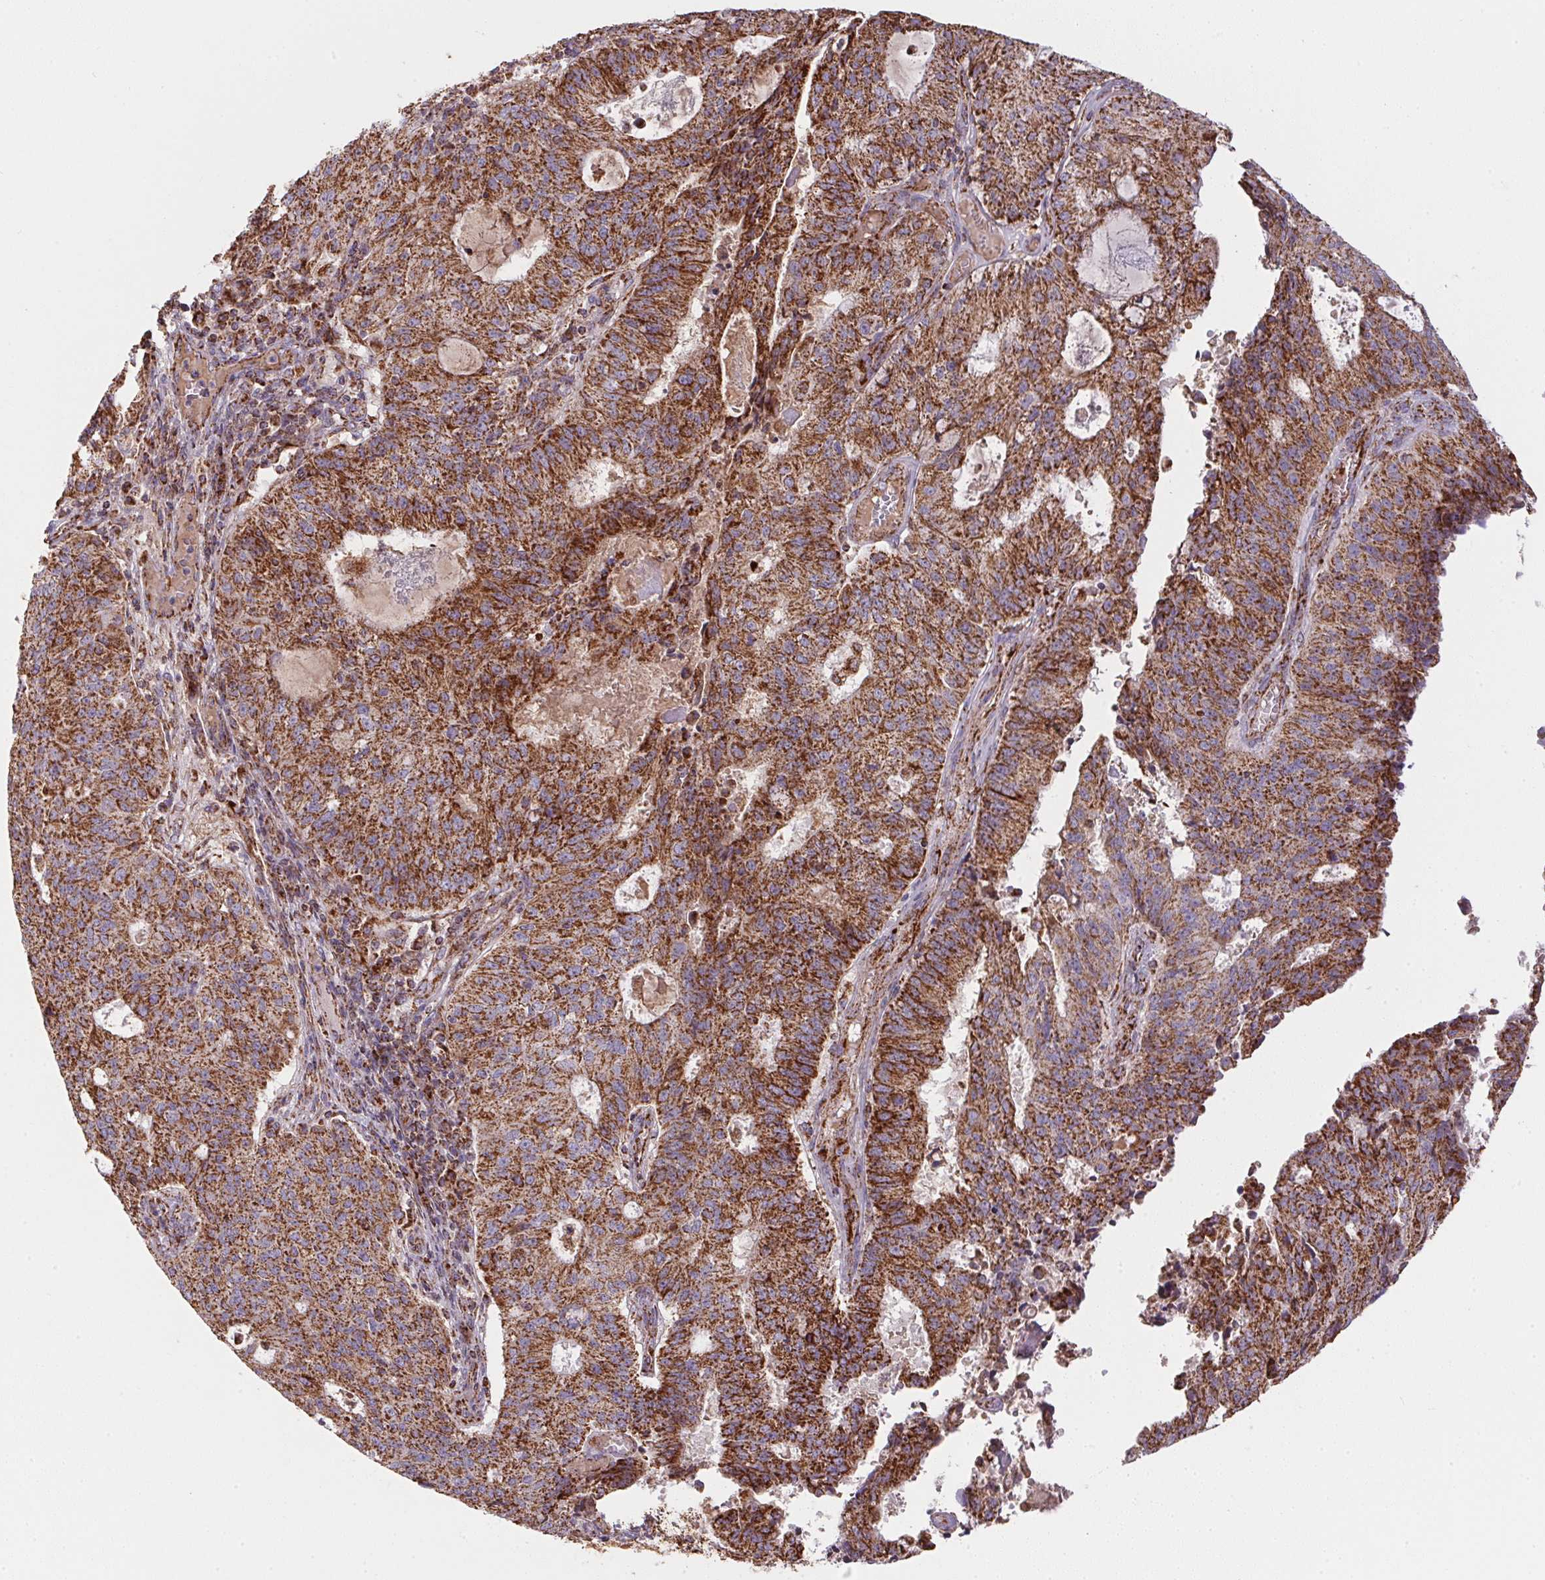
{"staining": {"intensity": "strong", "quantity": ">75%", "location": "cytoplasmic/membranous"}, "tissue": "endometrial cancer", "cell_type": "Tumor cells", "image_type": "cancer", "snomed": [{"axis": "morphology", "description": "Adenocarcinoma, NOS"}, {"axis": "topography", "description": "Endometrium"}], "caption": "Endometrial cancer (adenocarcinoma) was stained to show a protein in brown. There is high levels of strong cytoplasmic/membranous positivity in about >75% of tumor cells.", "gene": "NDUFS2", "patient": {"sex": "female", "age": 82}}